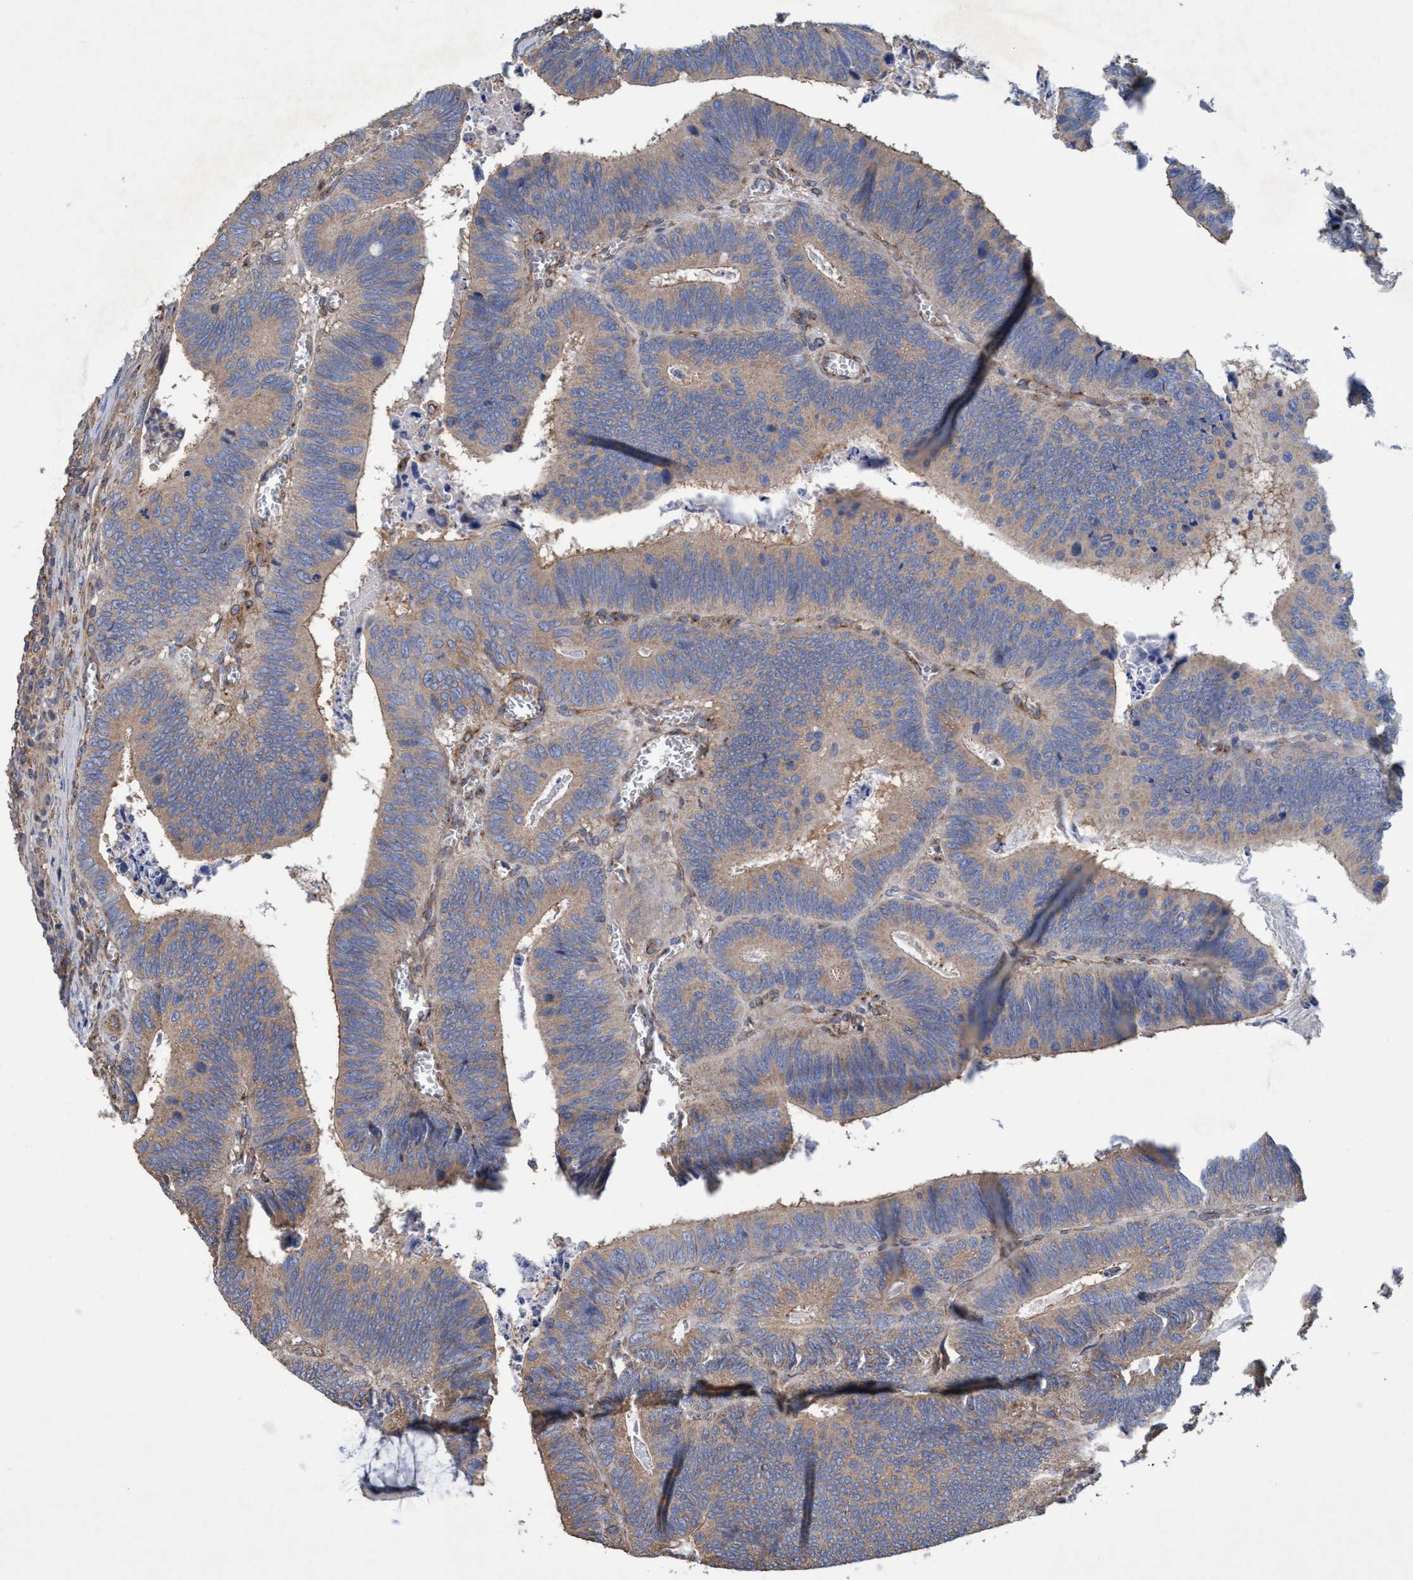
{"staining": {"intensity": "moderate", "quantity": ">75%", "location": "cytoplasmic/membranous"}, "tissue": "colorectal cancer", "cell_type": "Tumor cells", "image_type": "cancer", "snomed": [{"axis": "morphology", "description": "Inflammation, NOS"}, {"axis": "morphology", "description": "Adenocarcinoma, NOS"}, {"axis": "topography", "description": "Colon"}], "caption": "Immunohistochemical staining of human colorectal cancer displays medium levels of moderate cytoplasmic/membranous protein positivity in about >75% of tumor cells.", "gene": "BICD2", "patient": {"sex": "male", "age": 72}}